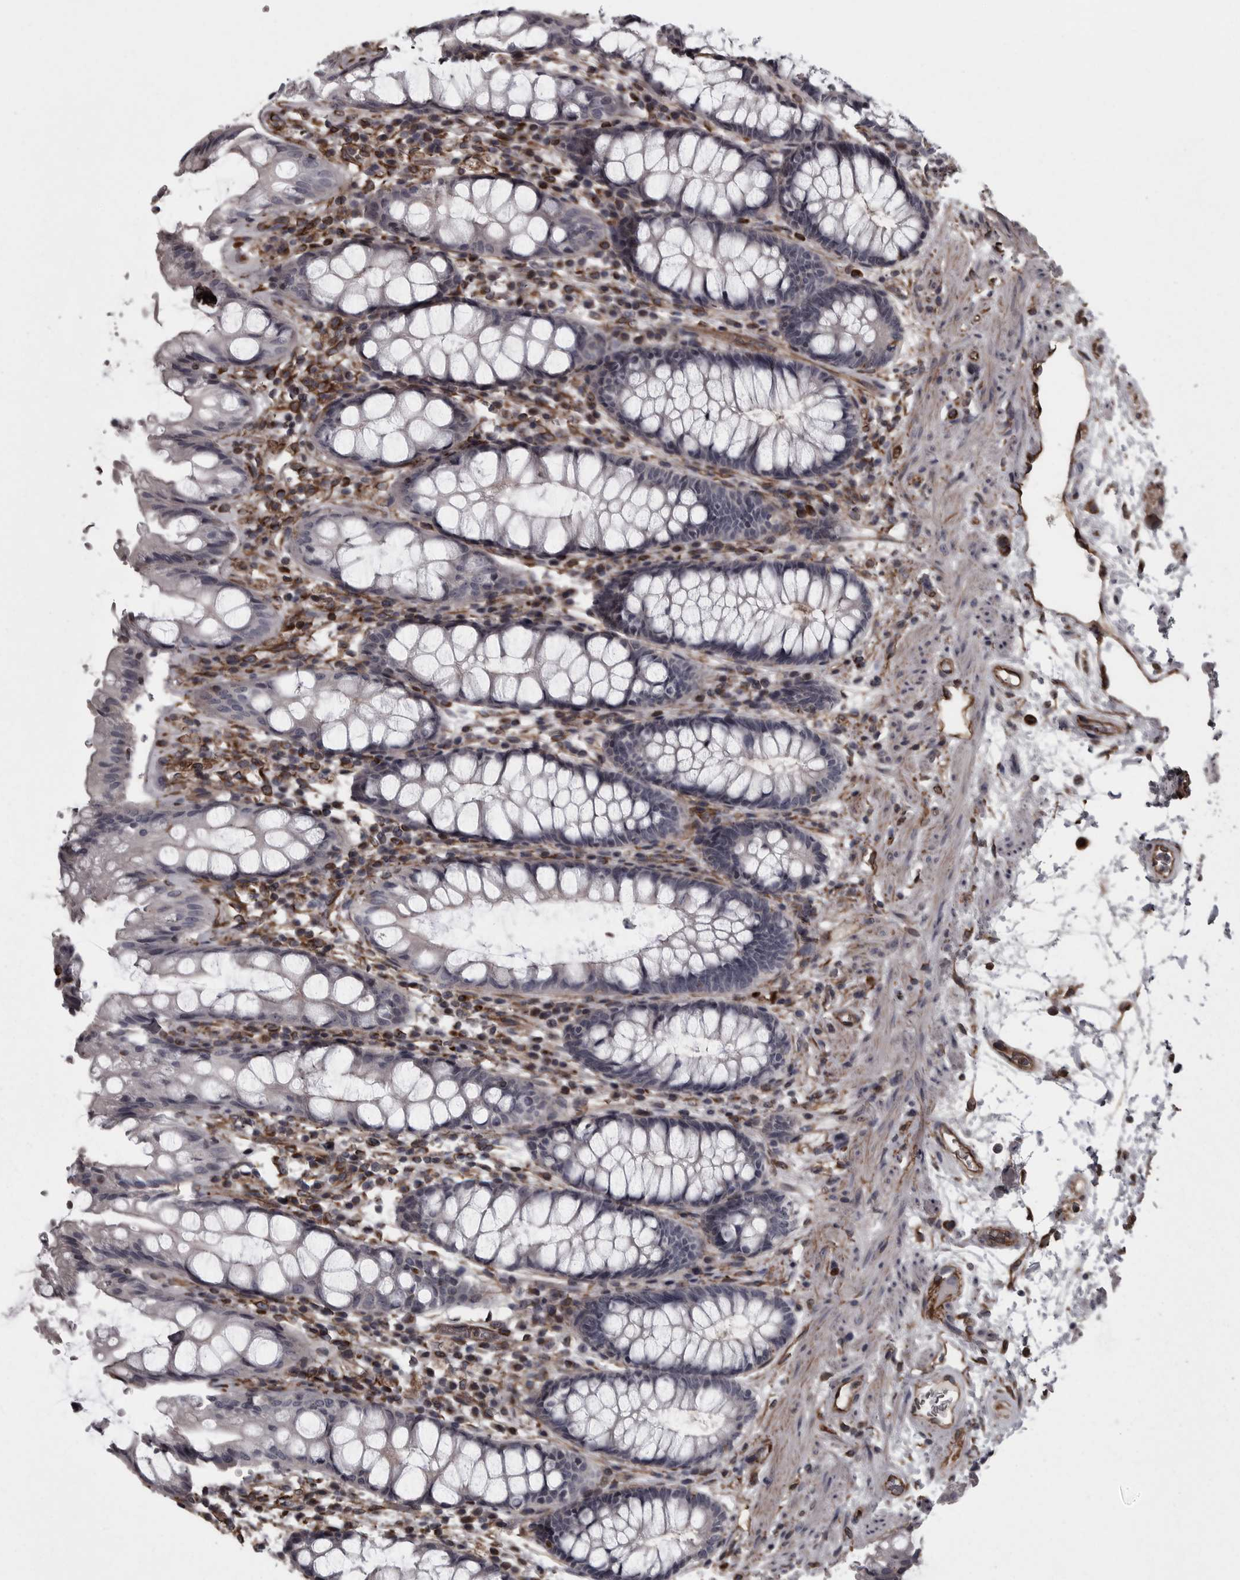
{"staining": {"intensity": "negative", "quantity": "none", "location": "none"}, "tissue": "rectum", "cell_type": "Glandular cells", "image_type": "normal", "snomed": [{"axis": "morphology", "description": "Normal tissue, NOS"}, {"axis": "topography", "description": "Rectum"}], "caption": "Rectum was stained to show a protein in brown. There is no significant staining in glandular cells.", "gene": "FAAP100", "patient": {"sex": "male", "age": 64}}